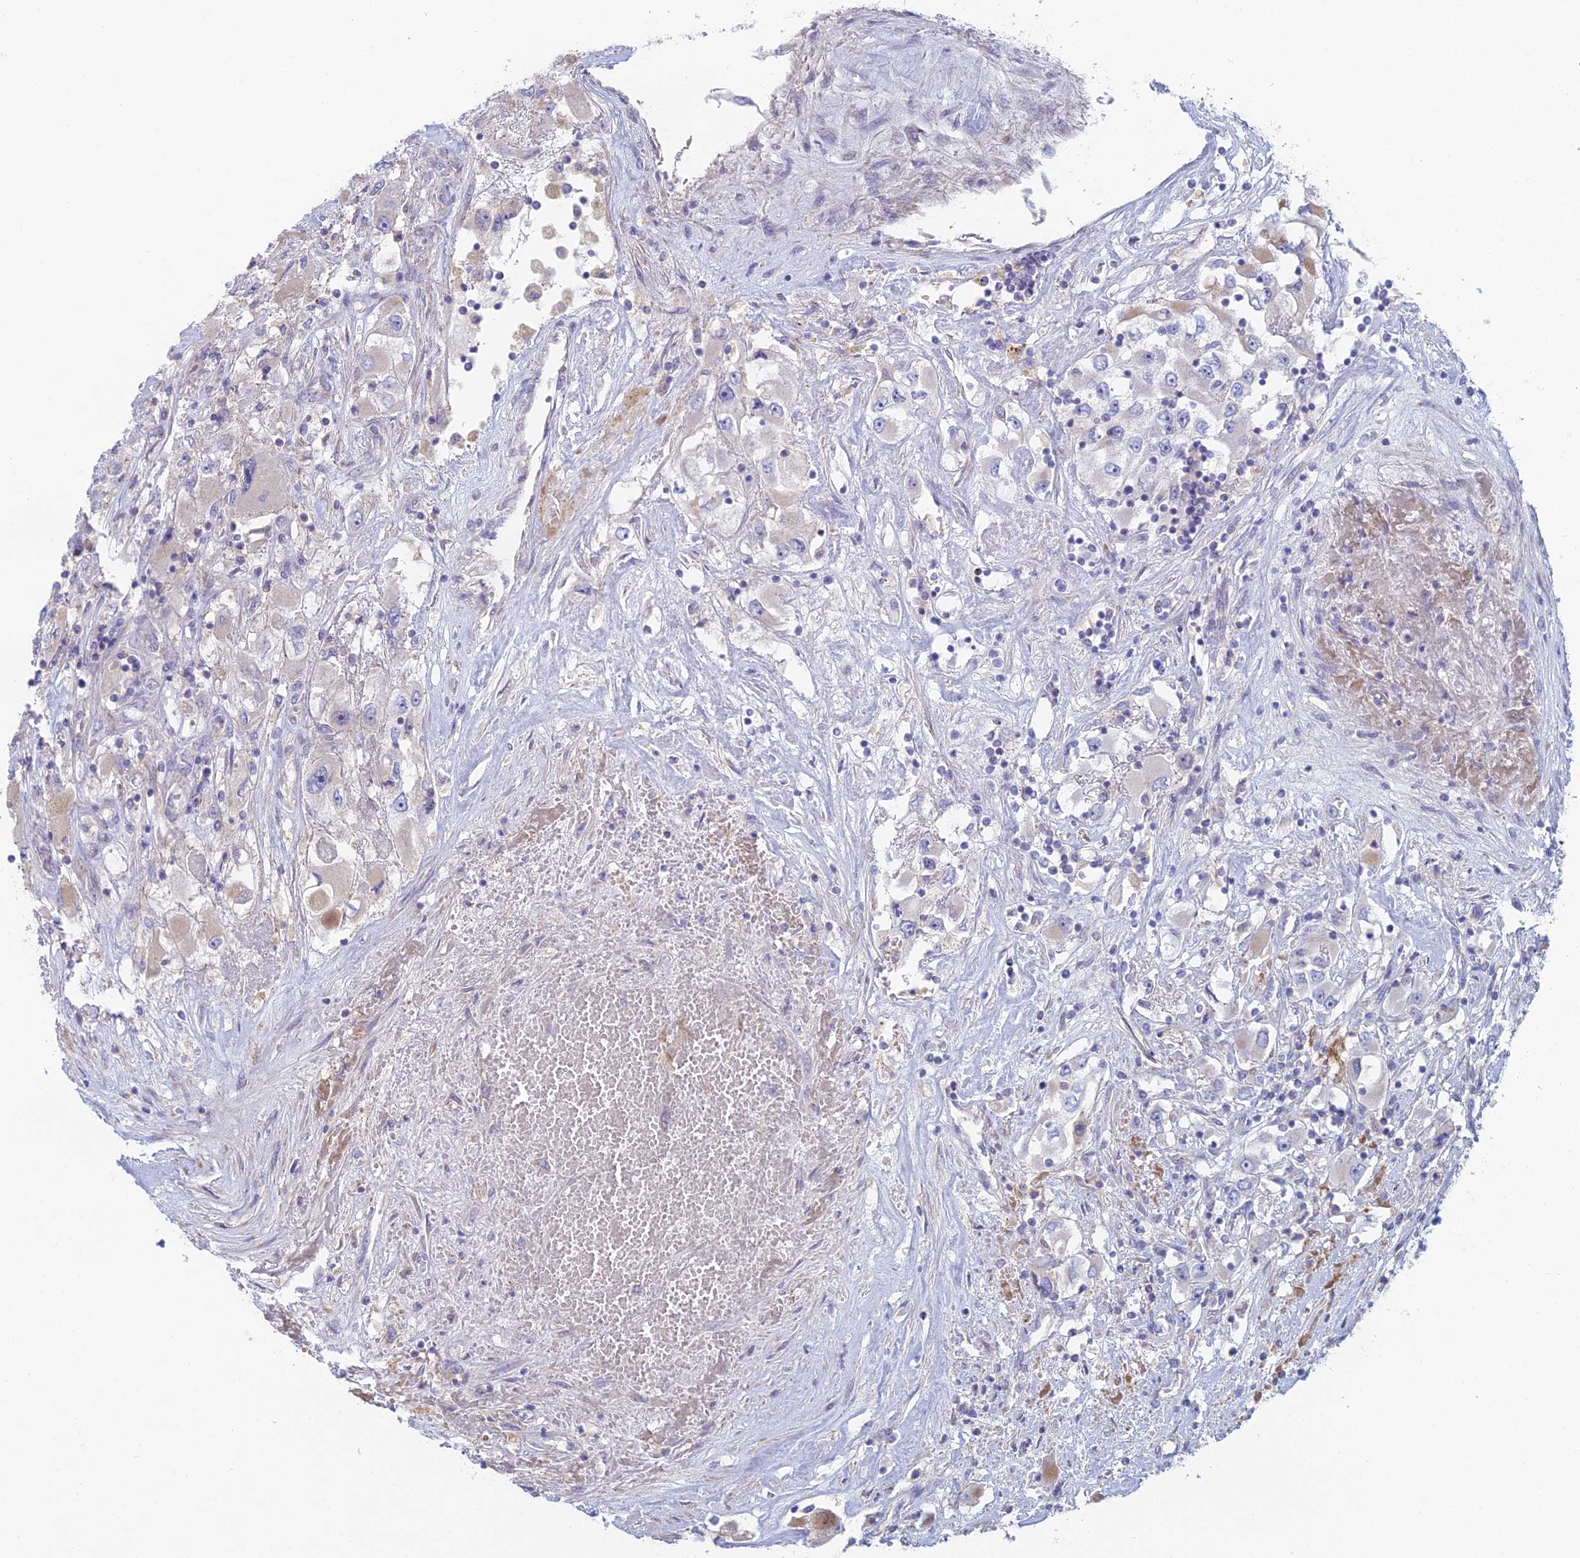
{"staining": {"intensity": "negative", "quantity": "none", "location": "none"}, "tissue": "renal cancer", "cell_type": "Tumor cells", "image_type": "cancer", "snomed": [{"axis": "morphology", "description": "Adenocarcinoma, NOS"}, {"axis": "topography", "description": "Kidney"}], "caption": "The micrograph demonstrates no significant expression in tumor cells of adenocarcinoma (renal).", "gene": "IFTAP", "patient": {"sex": "female", "age": 52}}